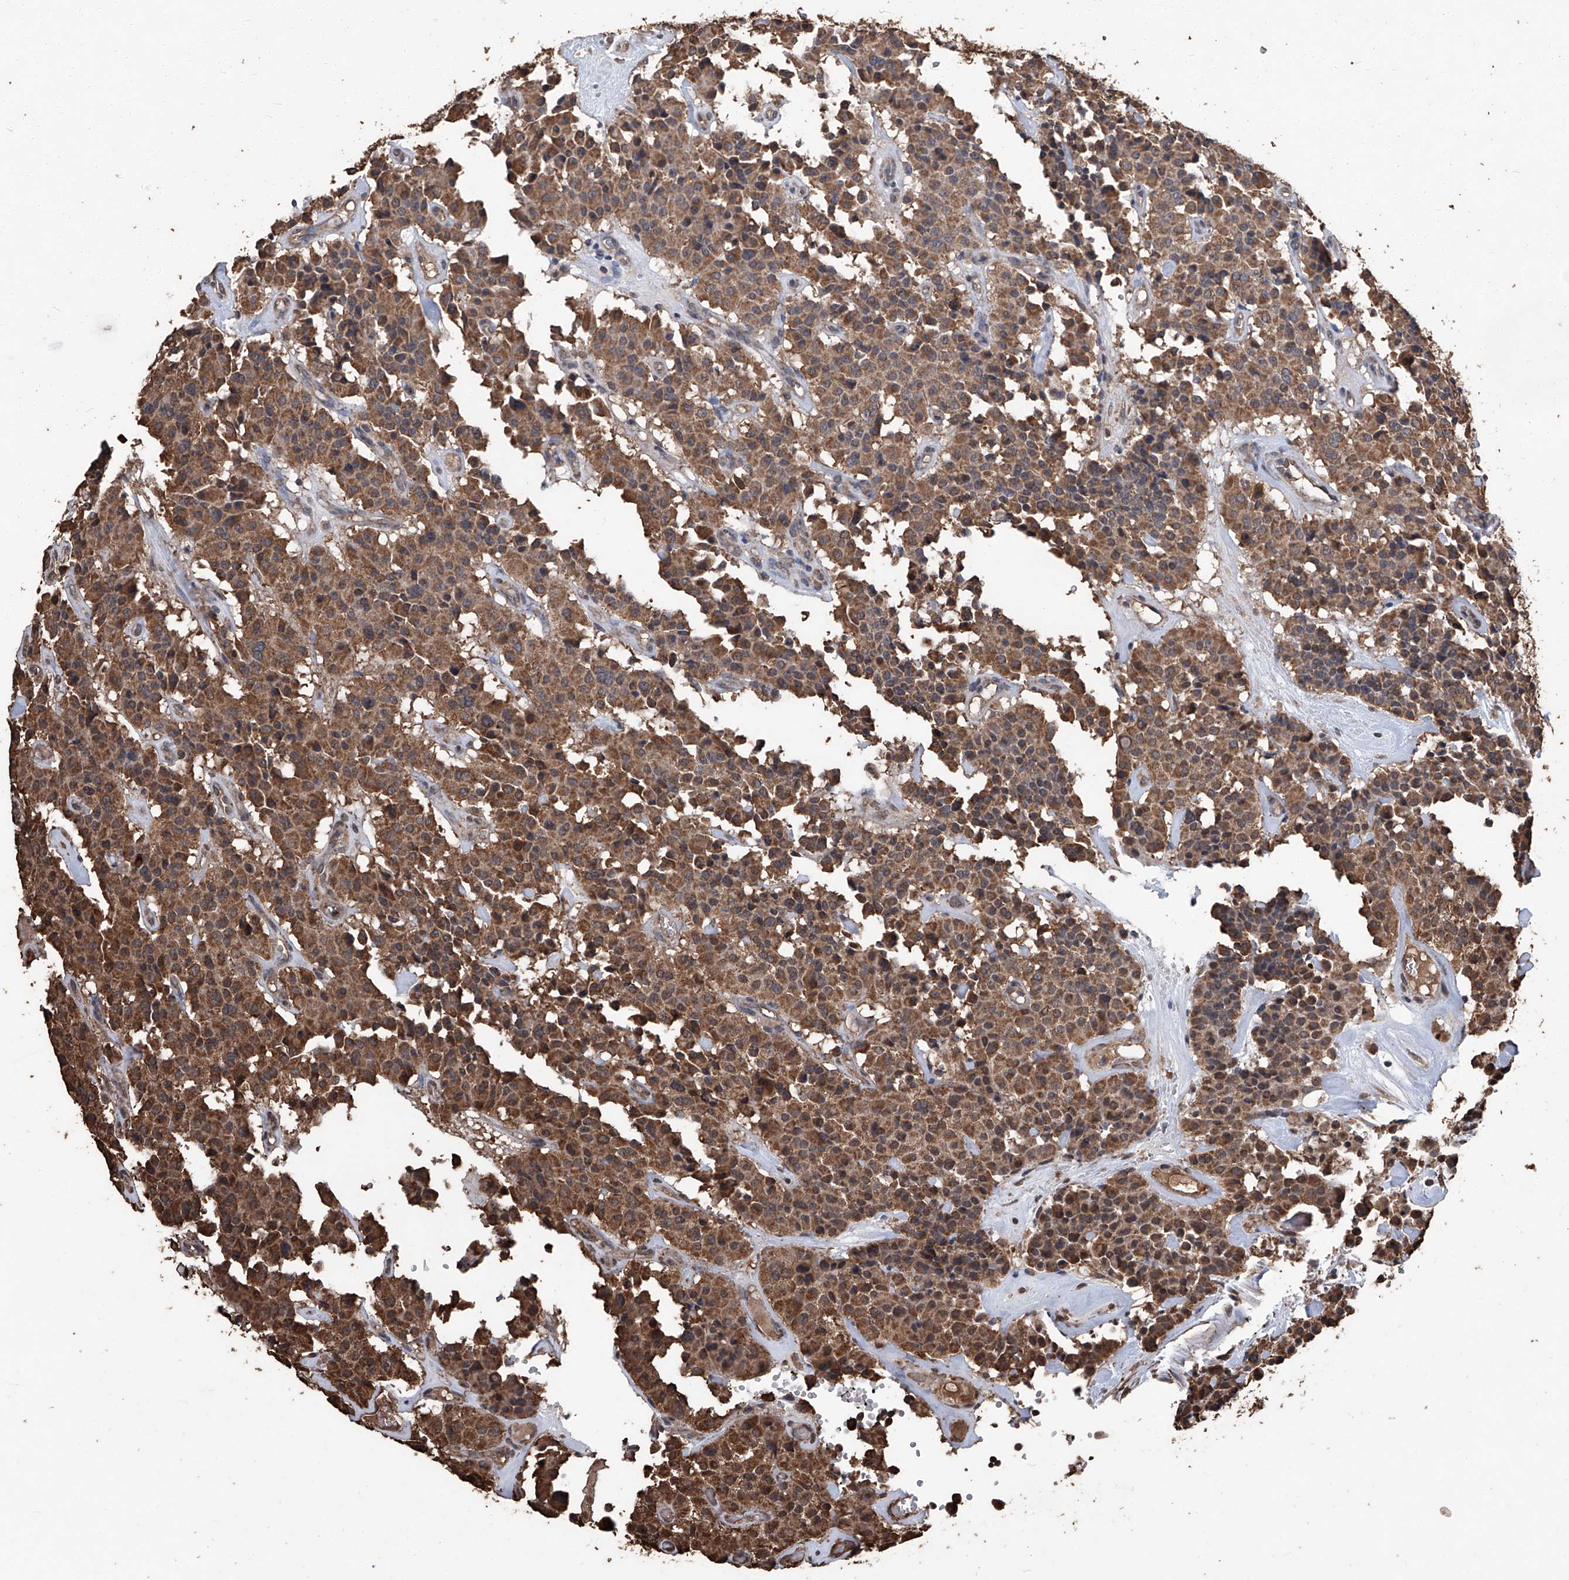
{"staining": {"intensity": "strong", "quantity": ">75%", "location": "cytoplasmic/membranous"}, "tissue": "carcinoid", "cell_type": "Tumor cells", "image_type": "cancer", "snomed": [{"axis": "morphology", "description": "Carcinoid, malignant, NOS"}, {"axis": "topography", "description": "Lung"}], "caption": "A brown stain shows strong cytoplasmic/membranous positivity of a protein in human carcinoid (malignant) tumor cells. (DAB IHC, brown staining for protein, blue staining for nuclei).", "gene": "STARD7", "patient": {"sex": "male", "age": 30}}